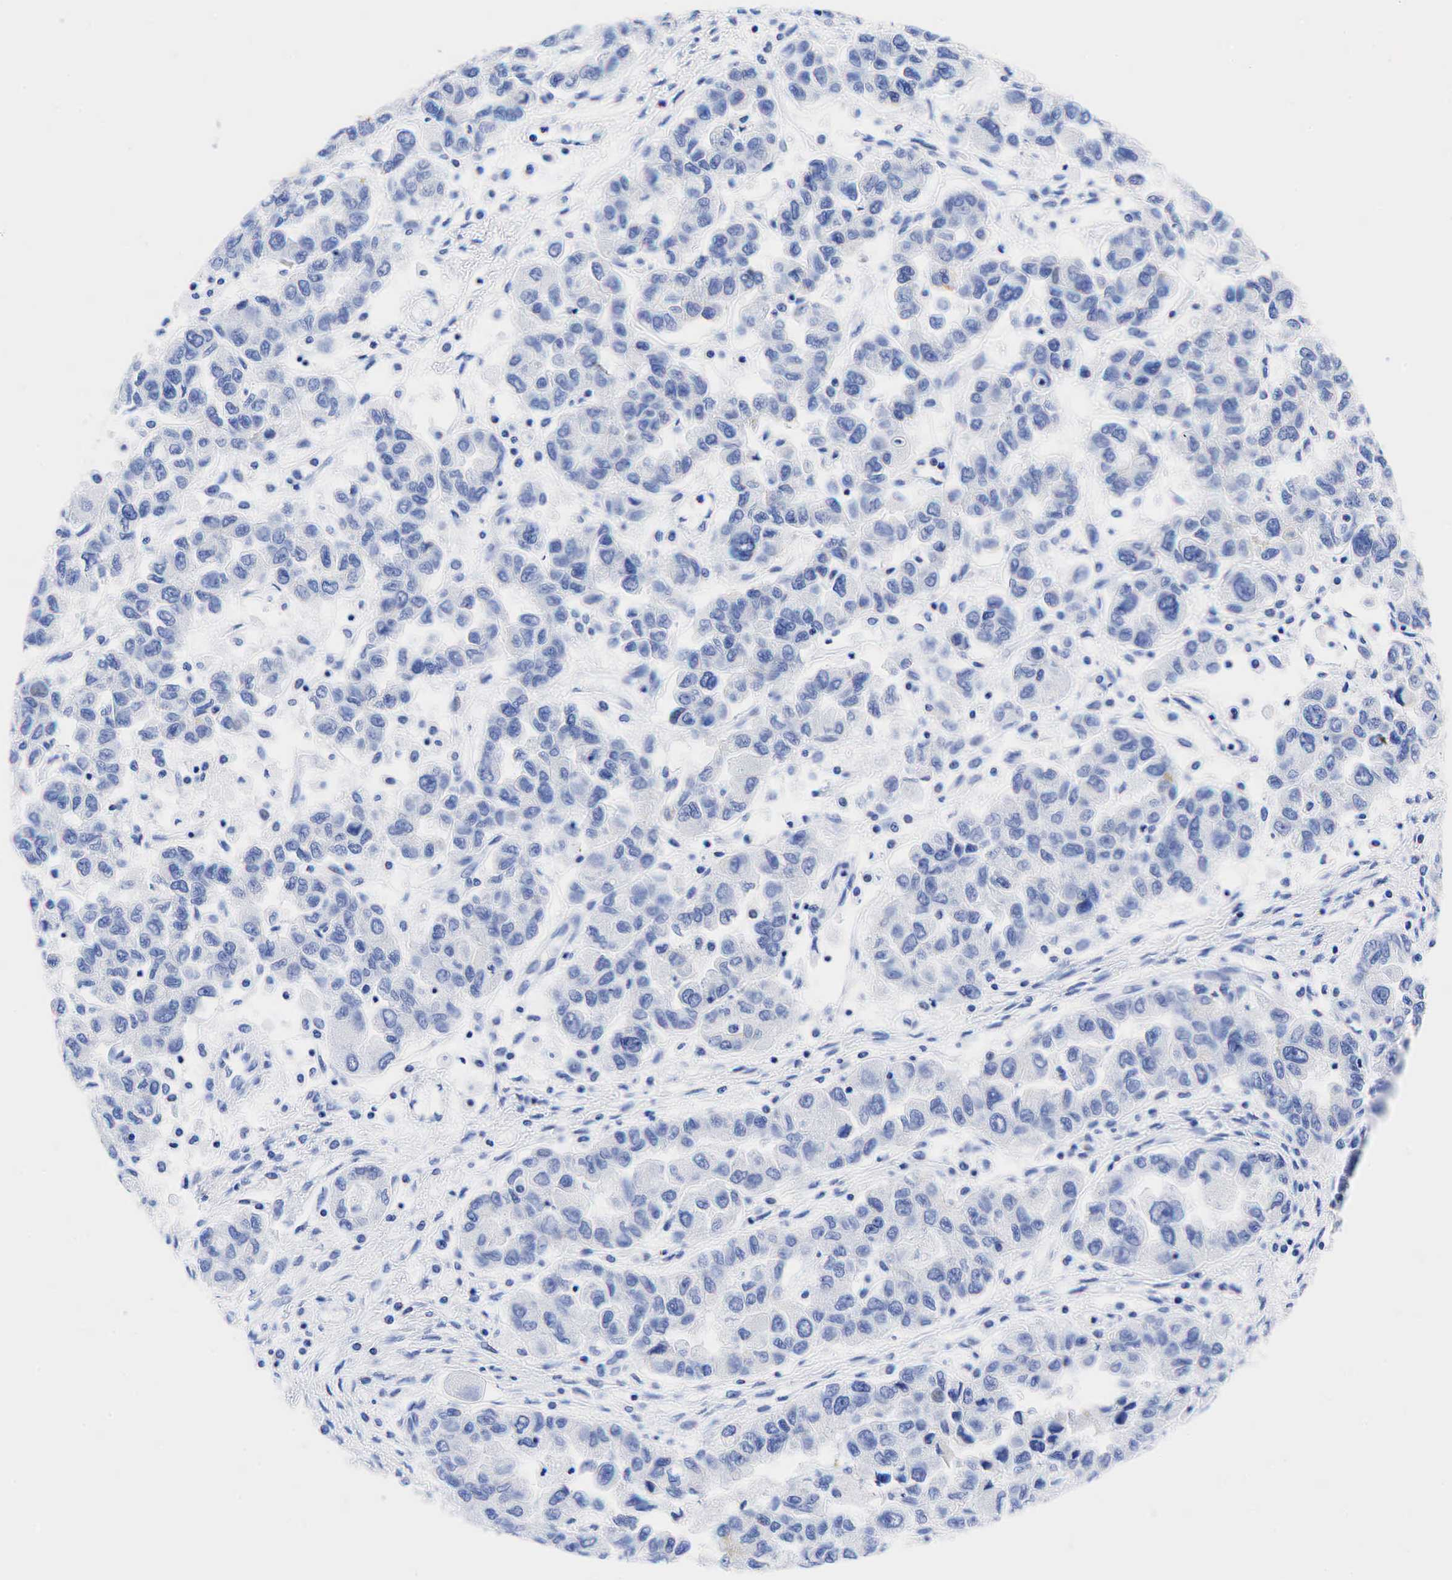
{"staining": {"intensity": "weak", "quantity": "<25%", "location": "cytoplasmic/membranous"}, "tissue": "ovarian cancer", "cell_type": "Tumor cells", "image_type": "cancer", "snomed": [{"axis": "morphology", "description": "Cystadenocarcinoma, serous, NOS"}, {"axis": "topography", "description": "Ovary"}], "caption": "IHC micrograph of neoplastic tissue: ovarian serous cystadenocarcinoma stained with DAB displays no significant protein expression in tumor cells.", "gene": "KRT18", "patient": {"sex": "female", "age": 84}}